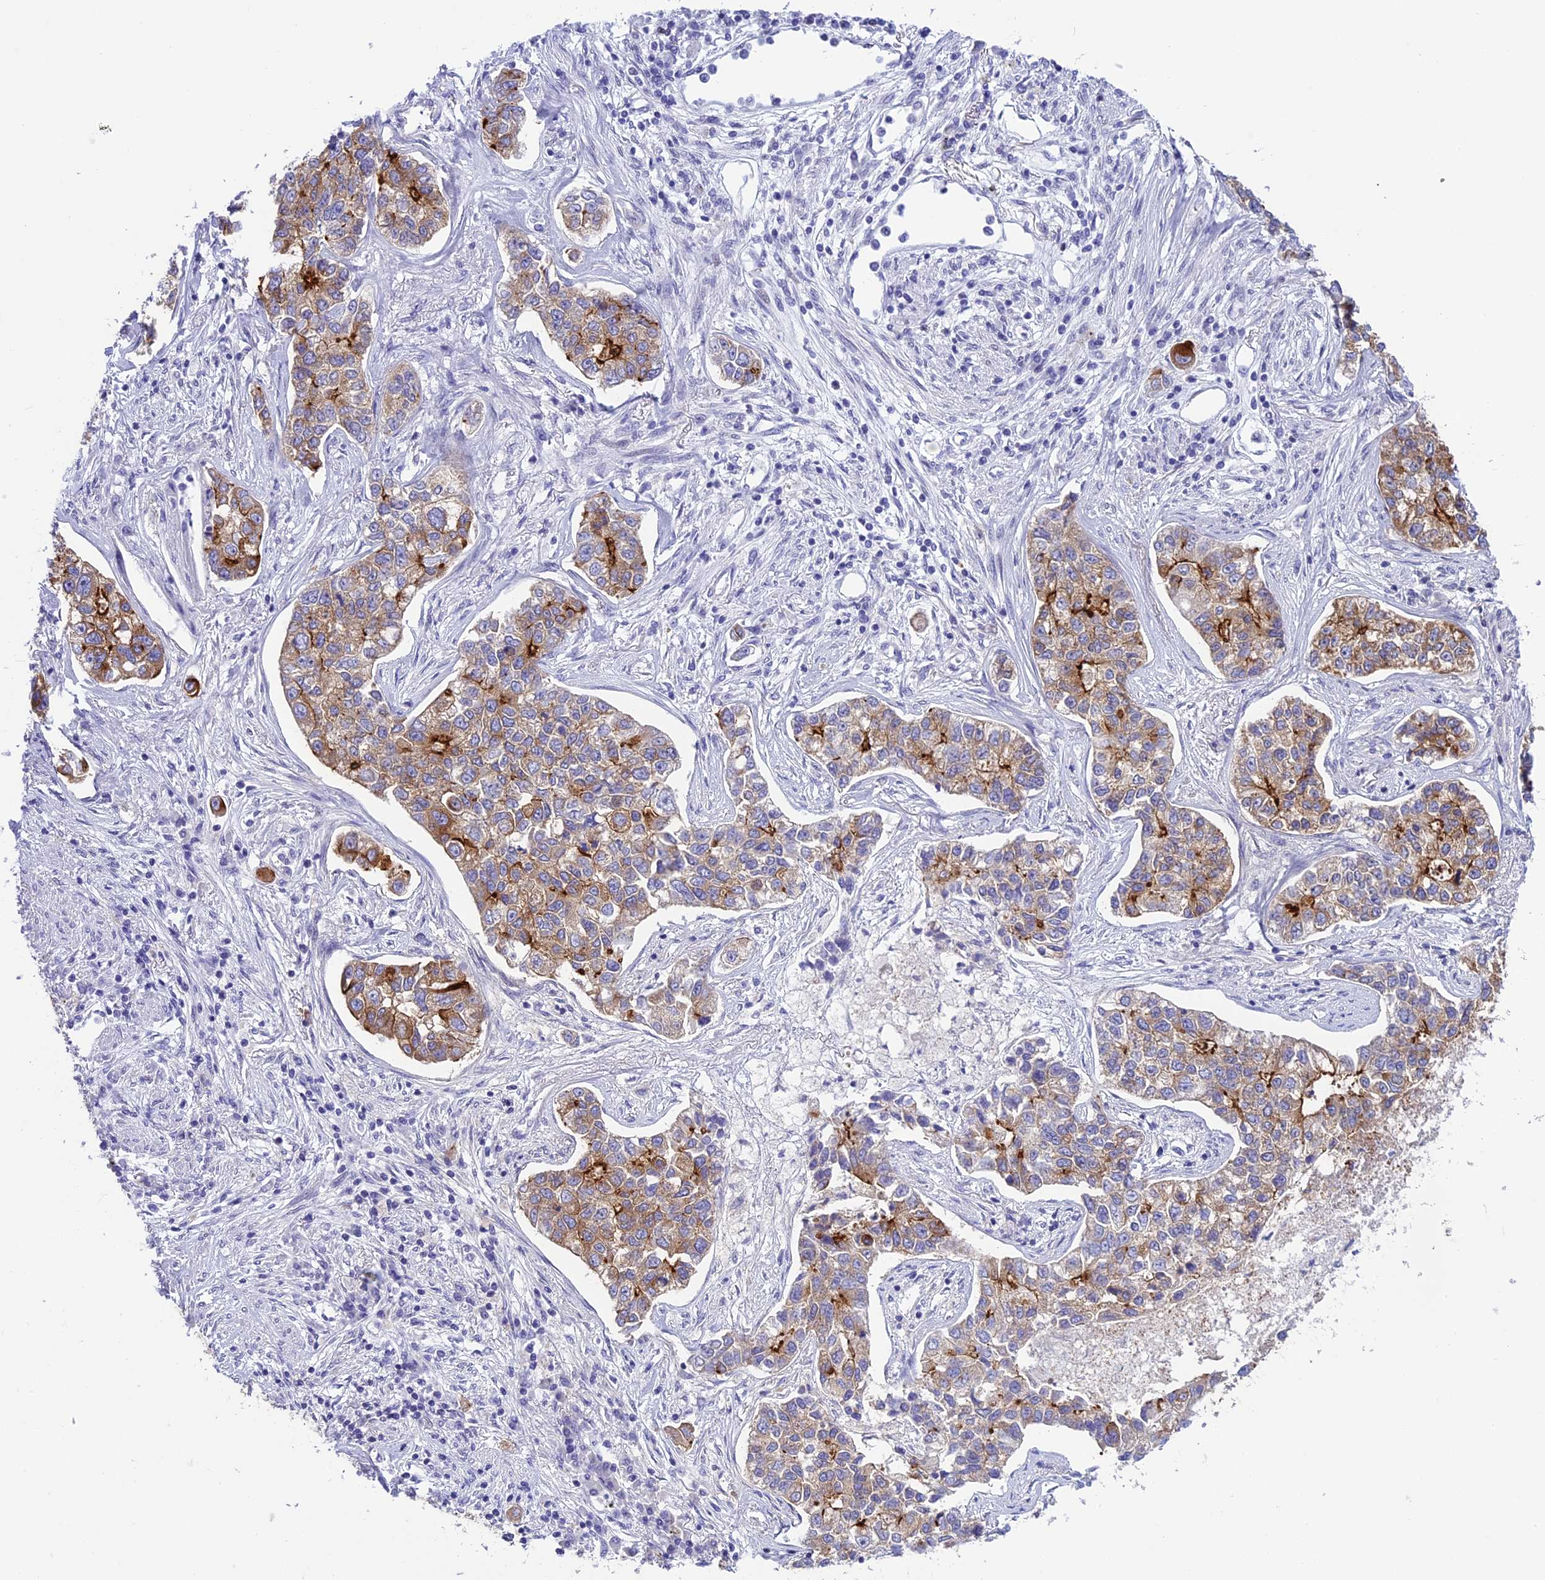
{"staining": {"intensity": "strong", "quantity": "<25%", "location": "cytoplasmic/membranous"}, "tissue": "lung cancer", "cell_type": "Tumor cells", "image_type": "cancer", "snomed": [{"axis": "morphology", "description": "Adenocarcinoma, NOS"}, {"axis": "topography", "description": "Lung"}], "caption": "Protein expression analysis of human lung cancer reveals strong cytoplasmic/membranous staining in about <25% of tumor cells. The protein is stained brown, and the nuclei are stained in blue (DAB IHC with brightfield microscopy, high magnification).", "gene": "SPIRE2", "patient": {"sex": "male", "age": 49}}